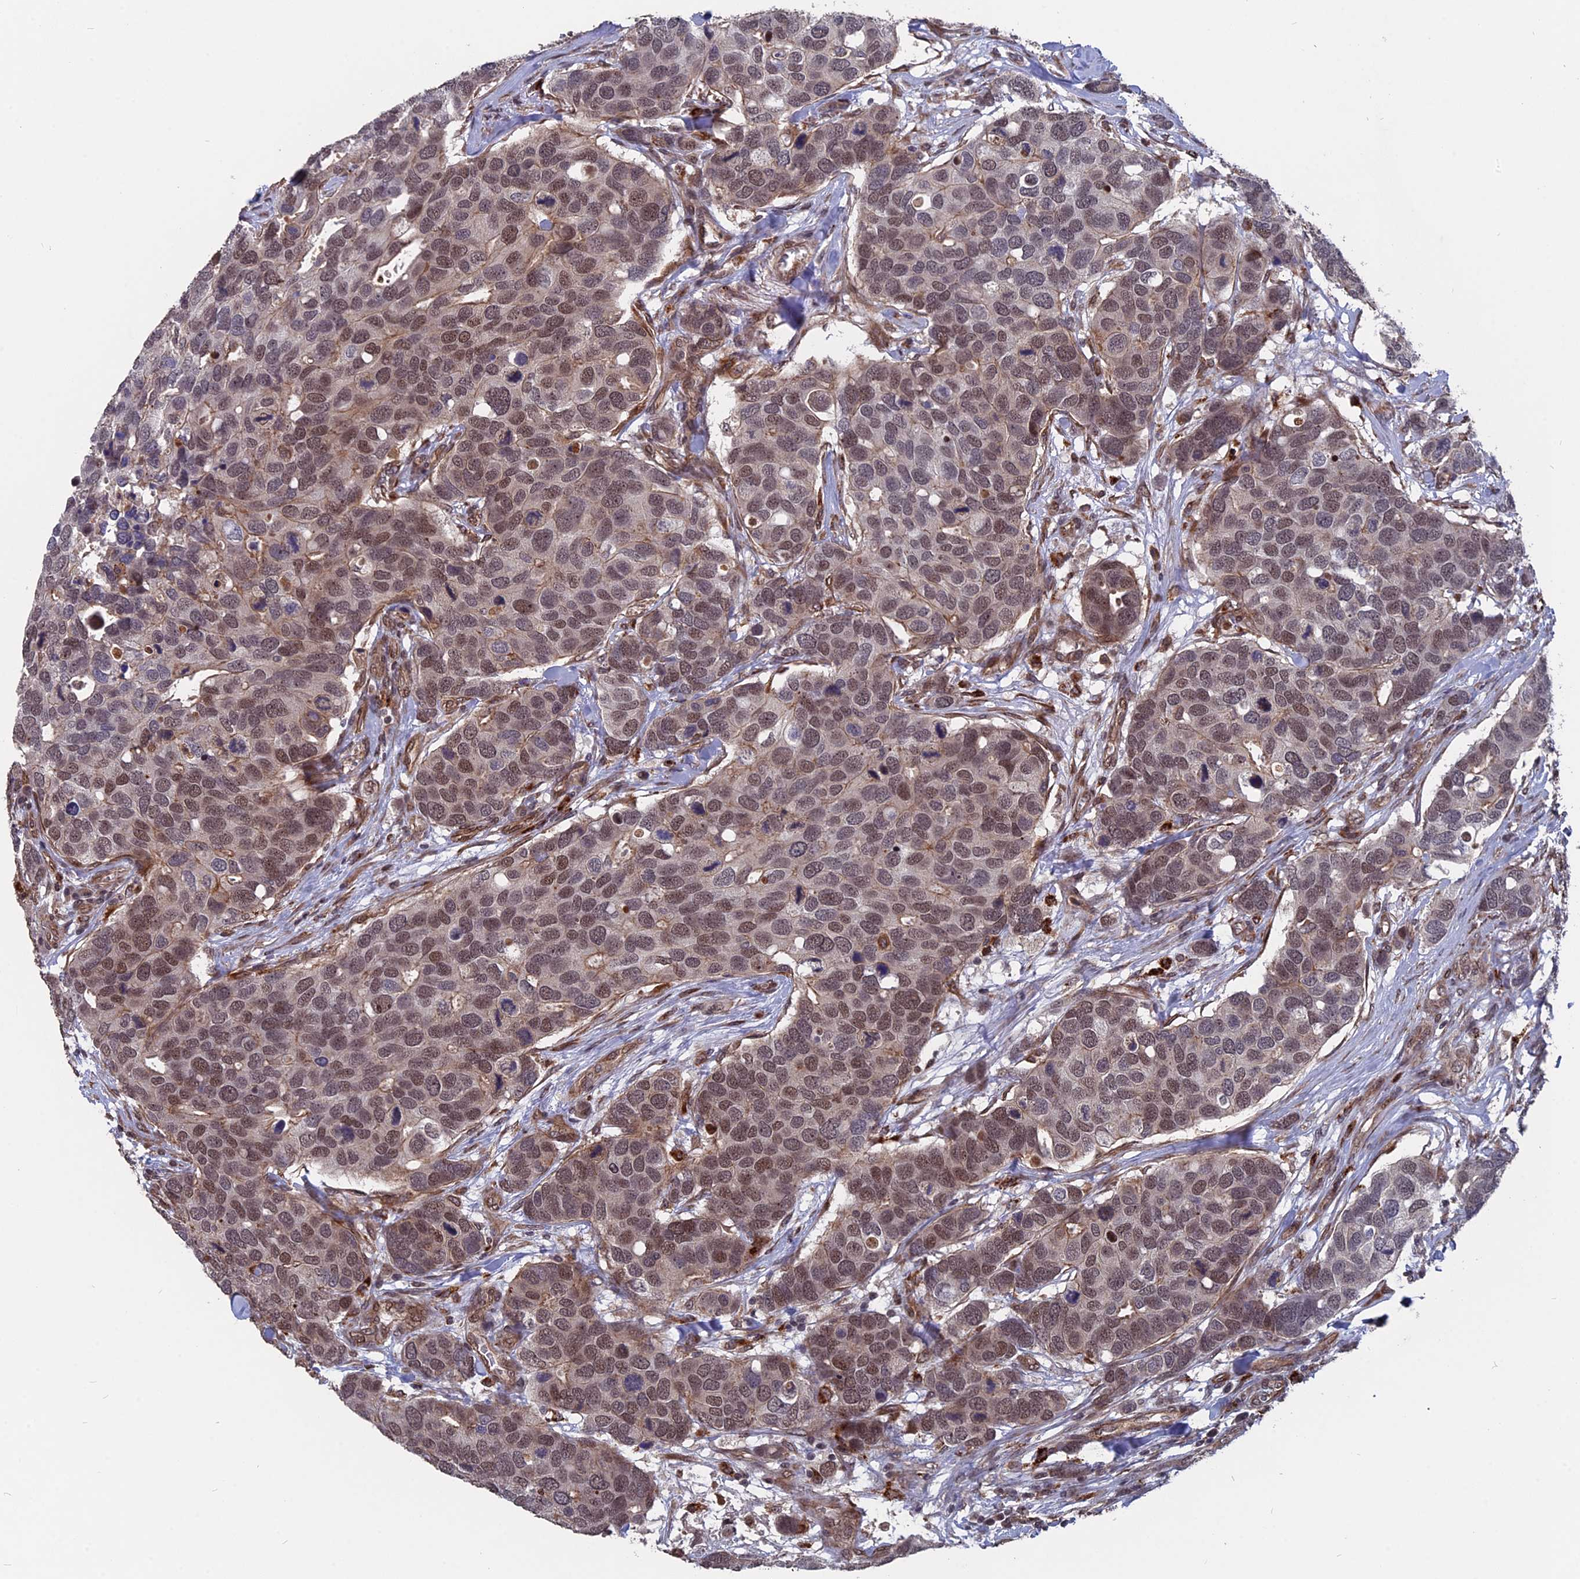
{"staining": {"intensity": "moderate", "quantity": "25%-75%", "location": "nuclear"}, "tissue": "breast cancer", "cell_type": "Tumor cells", "image_type": "cancer", "snomed": [{"axis": "morphology", "description": "Duct carcinoma"}, {"axis": "topography", "description": "Breast"}], "caption": "Immunohistochemical staining of human infiltrating ductal carcinoma (breast) exhibits medium levels of moderate nuclear expression in about 25%-75% of tumor cells.", "gene": "NOSIP", "patient": {"sex": "female", "age": 83}}